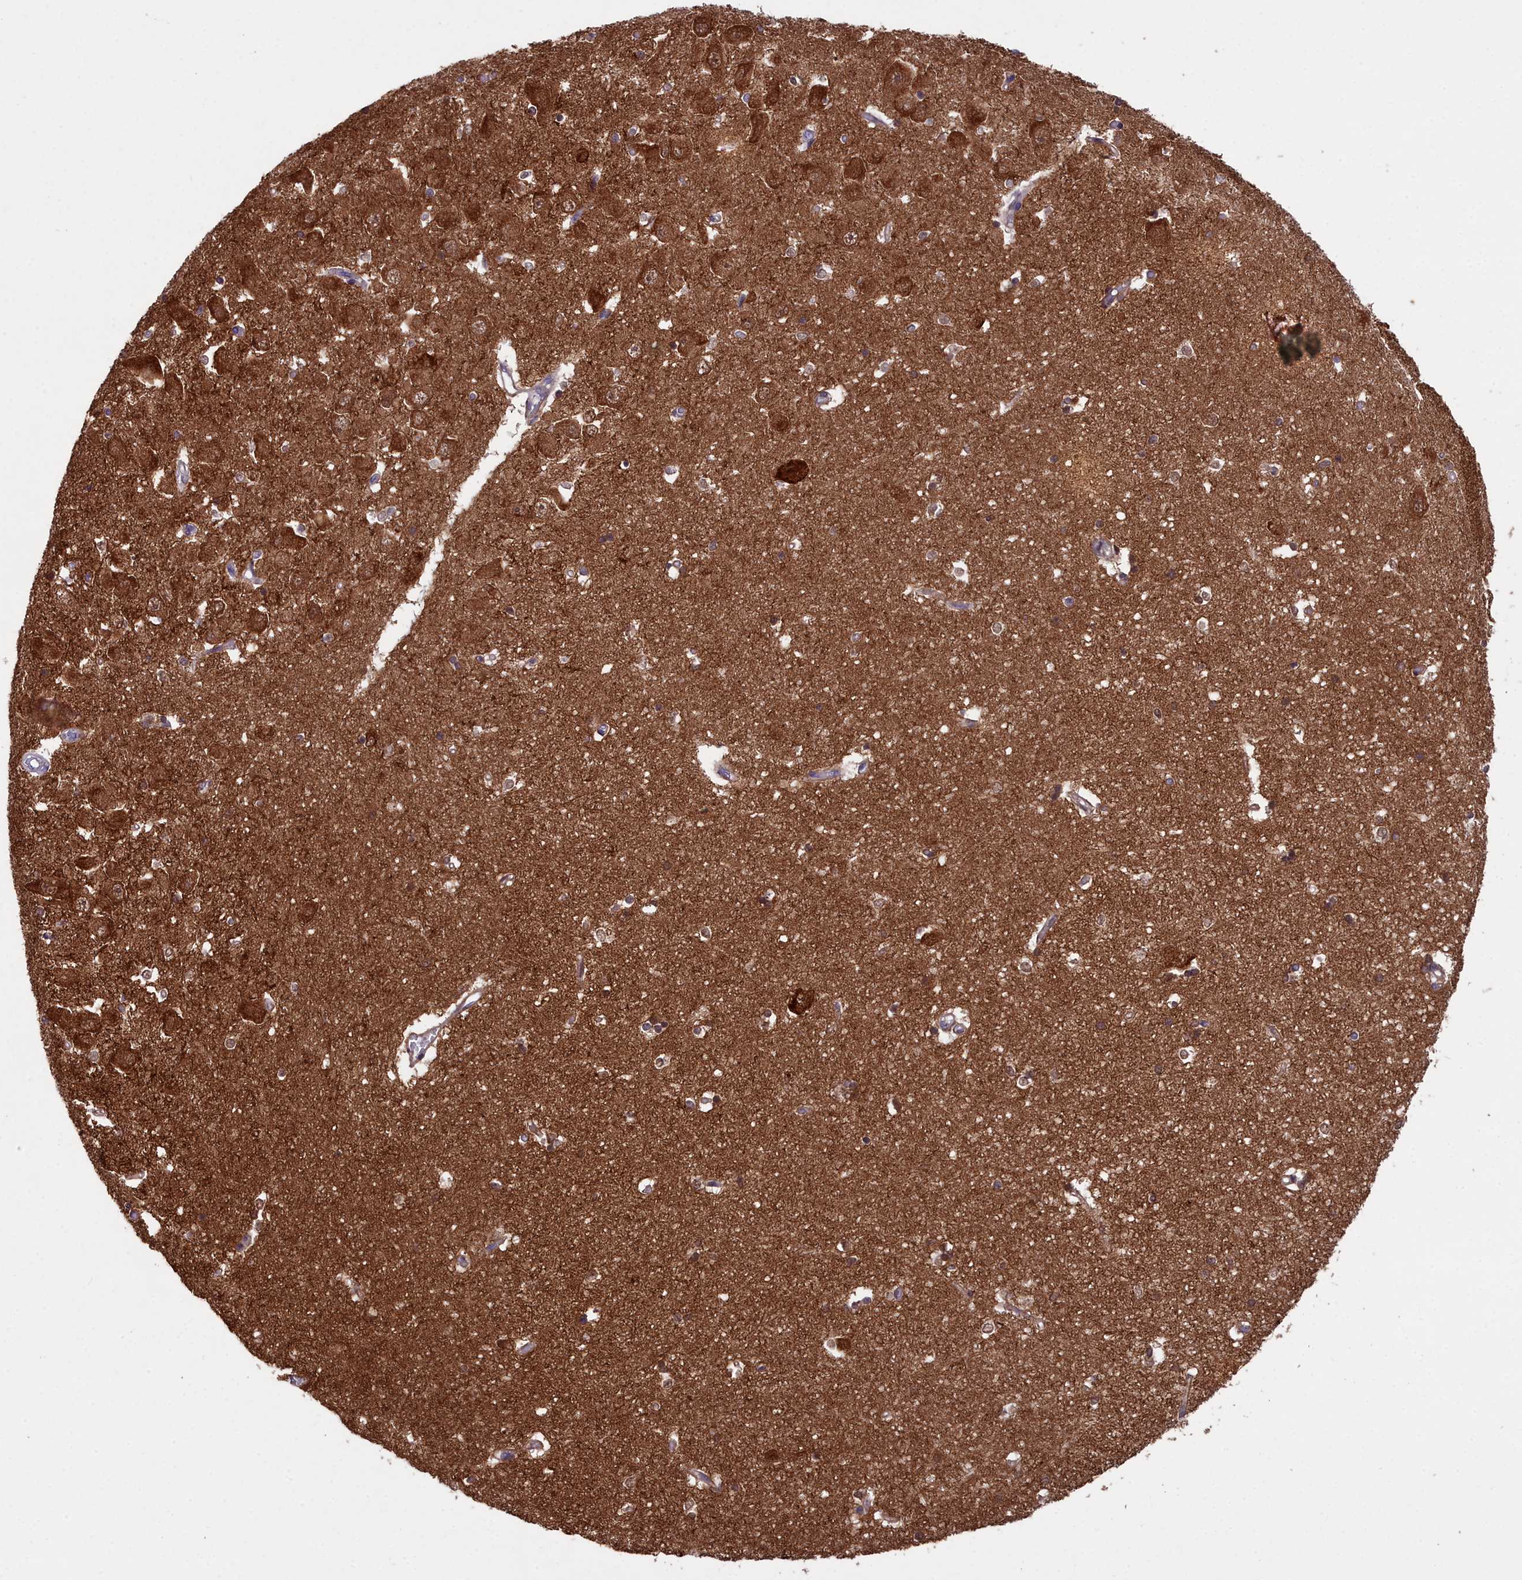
{"staining": {"intensity": "strong", "quantity": "25%-75%", "location": "nuclear"}, "tissue": "hippocampus", "cell_type": "Glial cells", "image_type": "normal", "snomed": [{"axis": "morphology", "description": "Normal tissue, NOS"}, {"axis": "topography", "description": "Hippocampus"}], "caption": "Immunohistochemistry (IHC) (DAB) staining of benign hippocampus exhibits strong nuclear protein staining in about 25%-75% of glial cells.", "gene": "MAP6", "patient": {"sex": "male", "age": 45}}